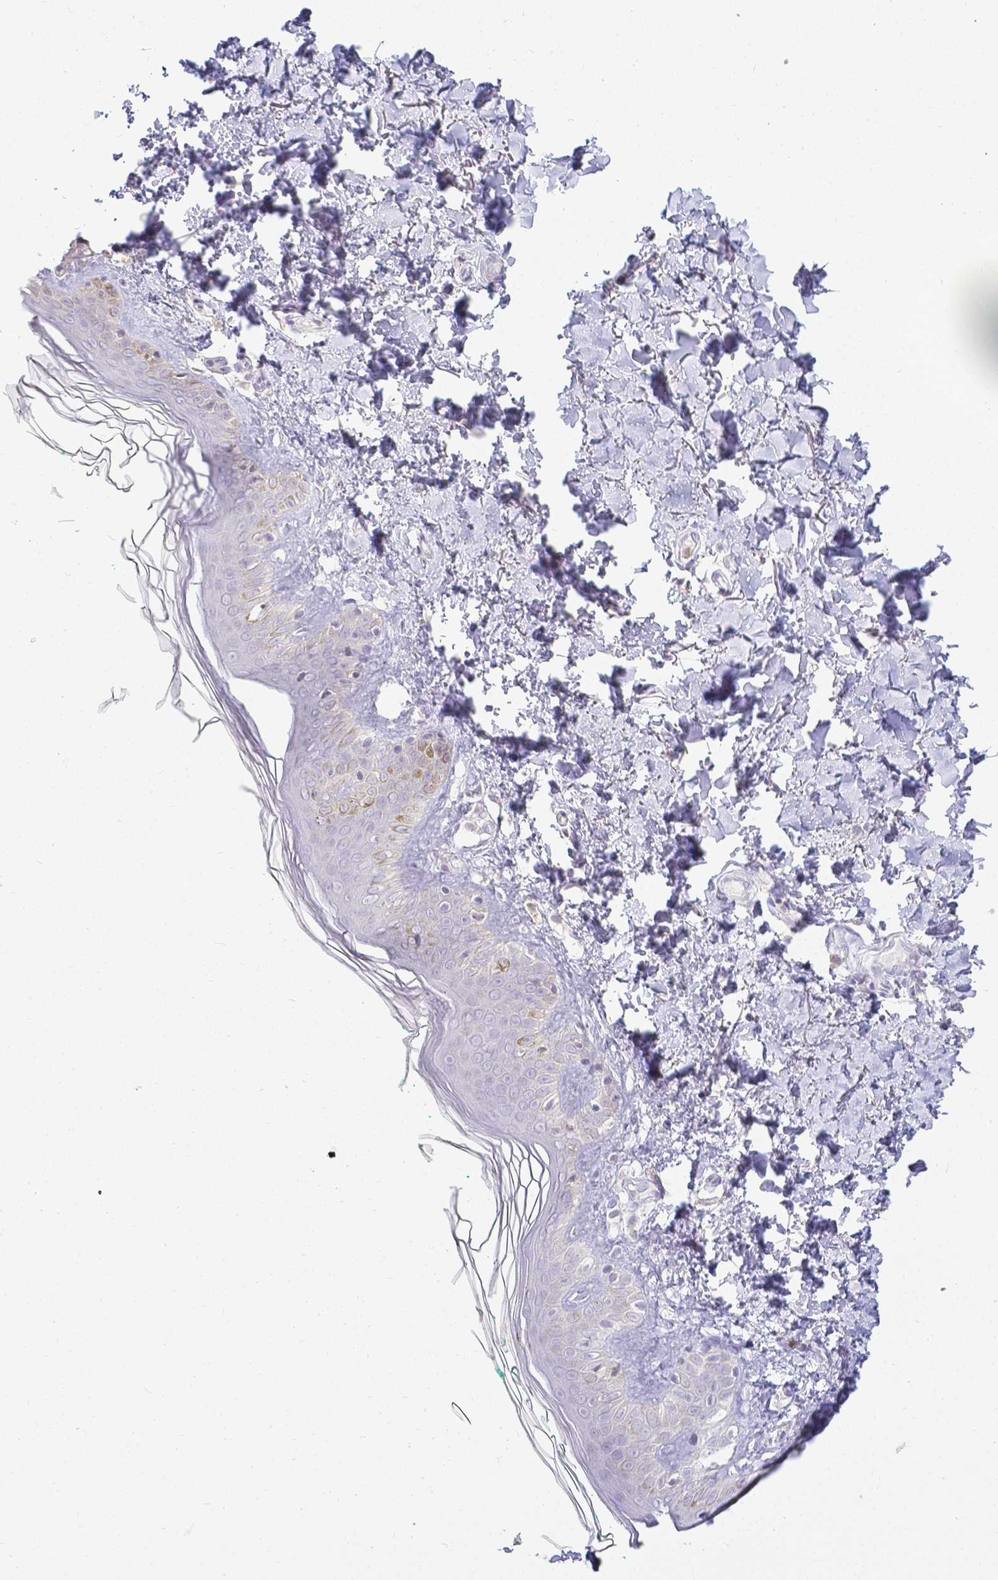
{"staining": {"intensity": "negative", "quantity": "none", "location": "none"}, "tissue": "skin", "cell_type": "Fibroblasts", "image_type": "normal", "snomed": [{"axis": "morphology", "description": "Normal tissue, NOS"}, {"axis": "topography", "description": "Skin"}, {"axis": "topography", "description": "Peripheral nerve tissue"}], "caption": "Image shows no protein positivity in fibroblasts of benign skin.", "gene": "KCNH1", "patient": {"sex": "female", "age": 45}}